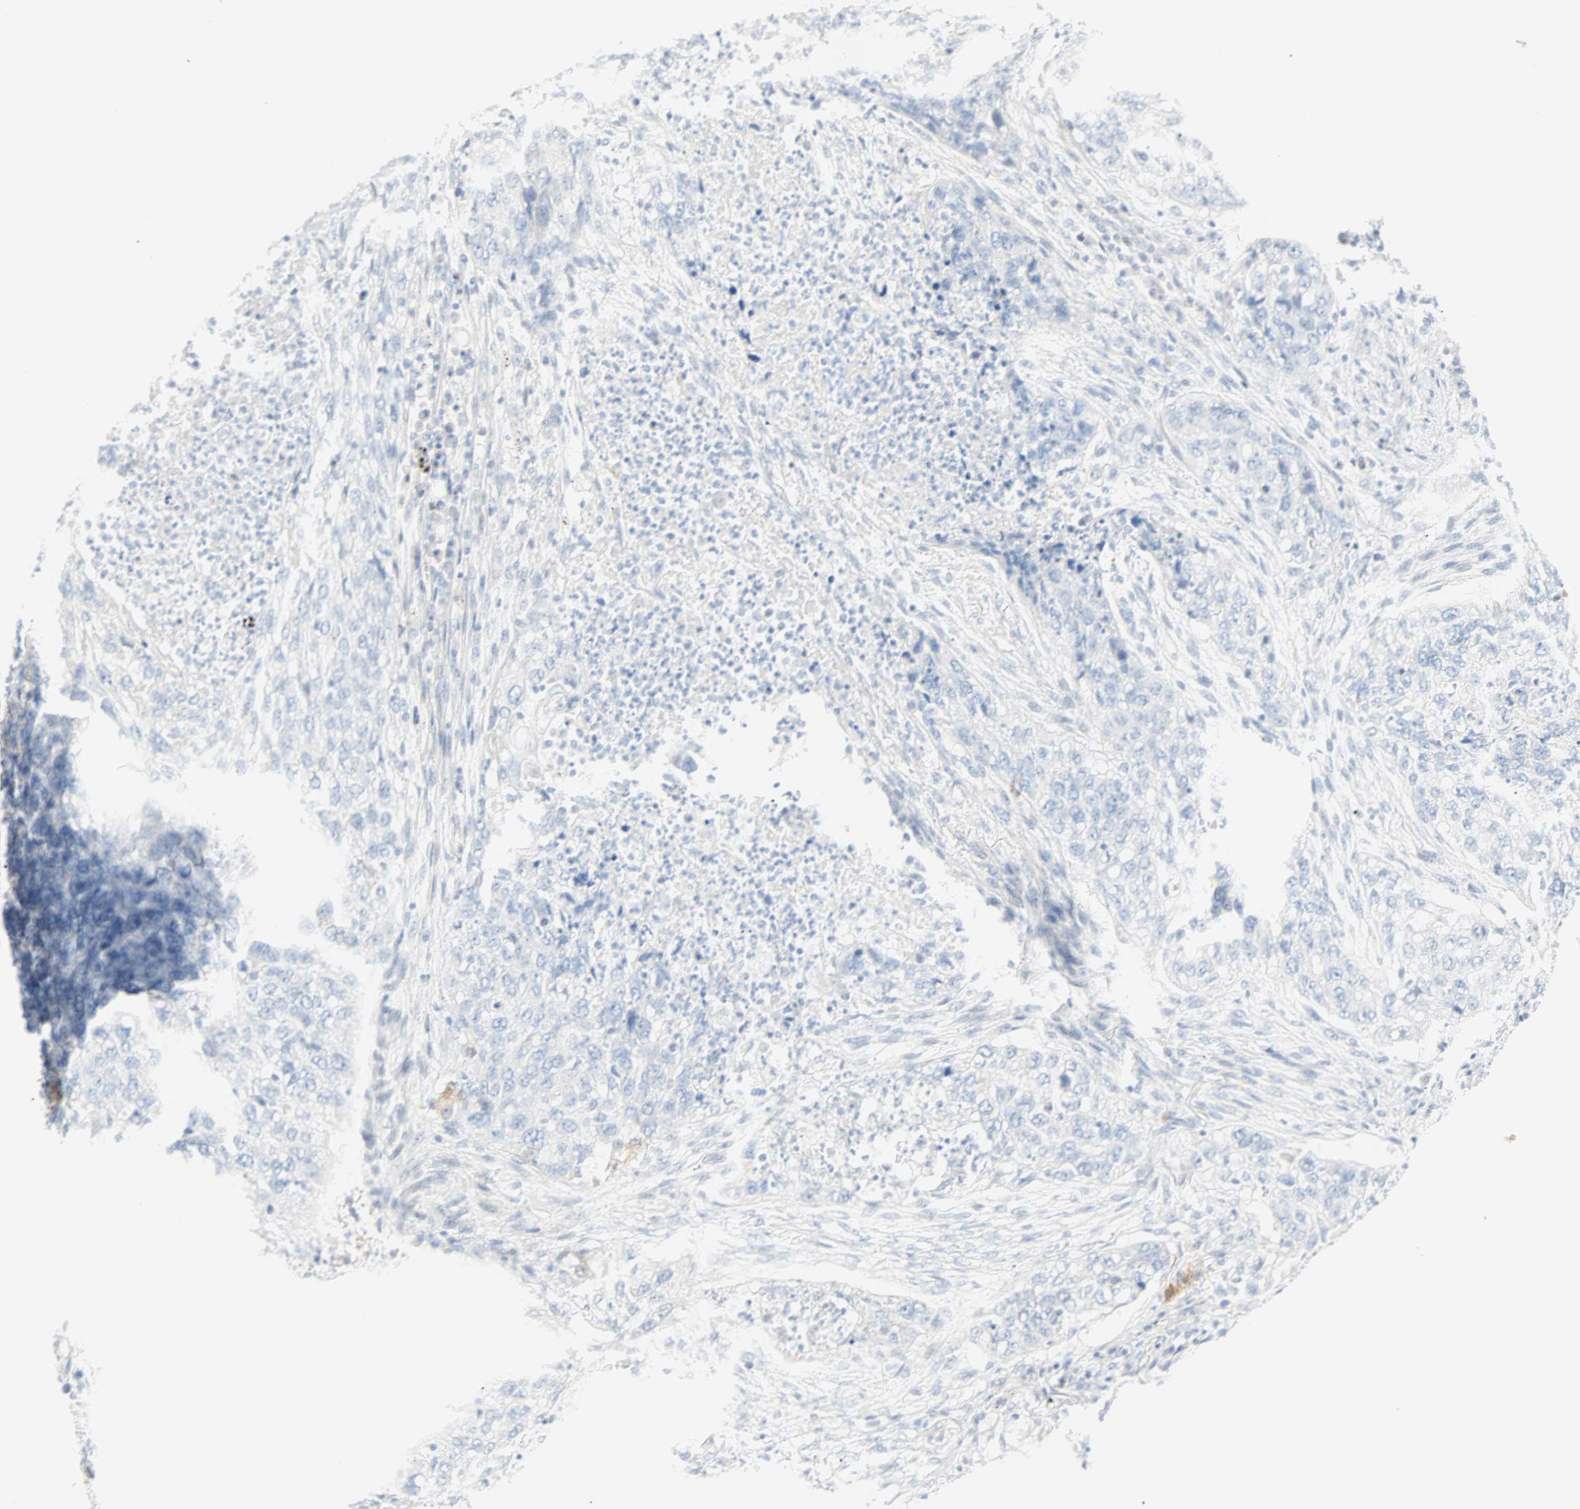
{"staining": {"intensity": "negative", "quantity": "none", "location": "none"}, "tissue": "lung cancer", "cell_type": "Tumor cells", "image_type": "cancer", "snomed": [{"axis": "morphology", "description": "Squamous cell carcinoma, NOS"}, {"axis": "topography", "description": "Lung"}], "caption": "A histopathology image of human lung cancer is negative for staining in tumor cells.", "gene": "SELENBP1", "patient": {"sex": "female", "age": 63}}